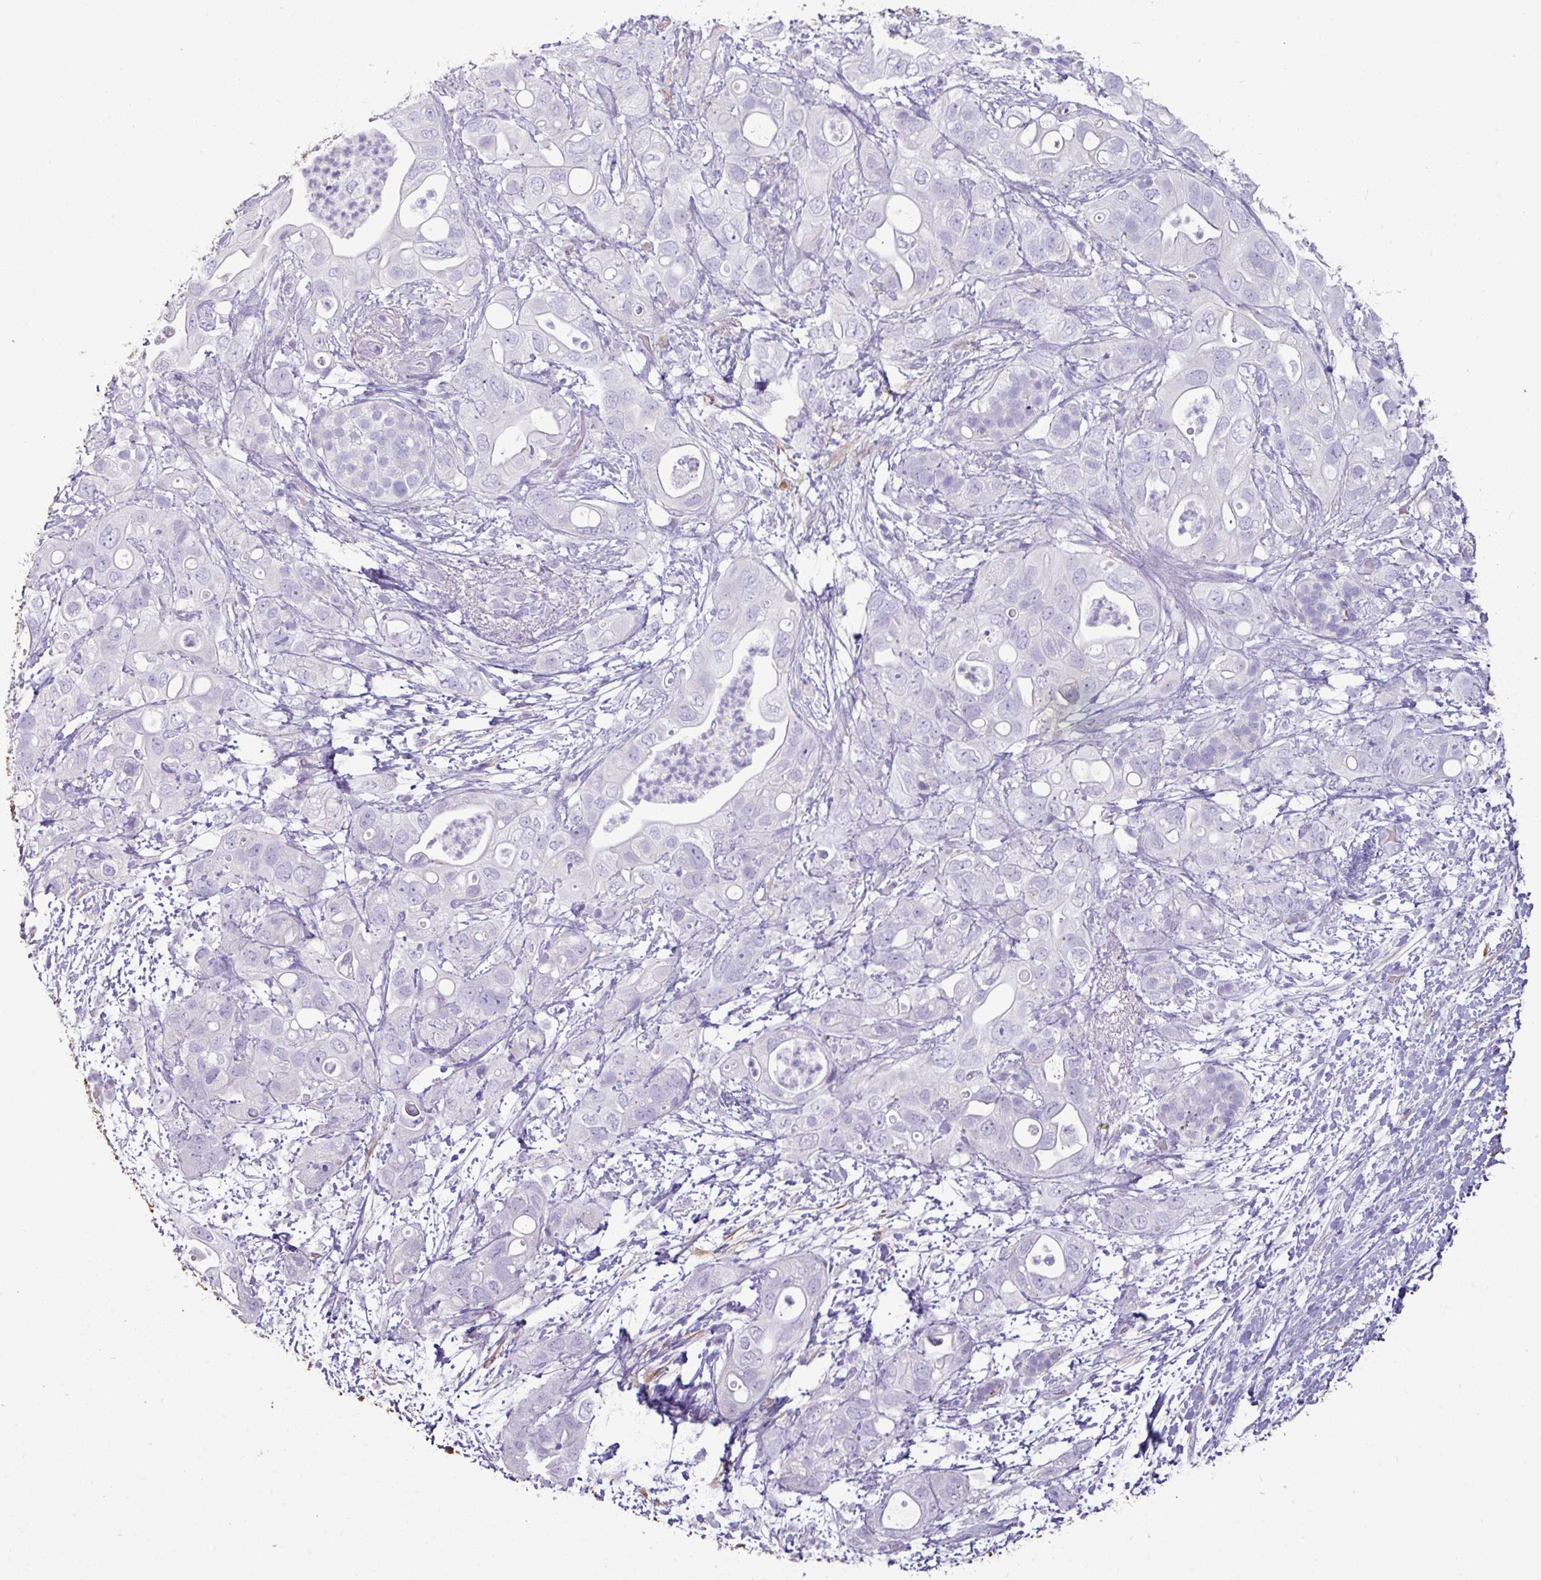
{"staining": {"intensity": "negative", "quantity": "none", "location": "none"}, "tissue": "pancreatic cancer", "cell_type": "Tumor cells", "image_type": "cancer", "snomed": [{"axis": "morphology", "description": "Adenocarcinoma, NOS"}, {"axis": "topography", "description": "Pancreas"}], "caption": "This photomicrograph is of pancreatic adenocarcinoma stained with immunohistochemistry to label a protein in brown with the nuclei are counter-stained blue. There is no staining in tumor cells.", "gene": "GSTA3", "patient": {"sex": "female", "age": 72}}